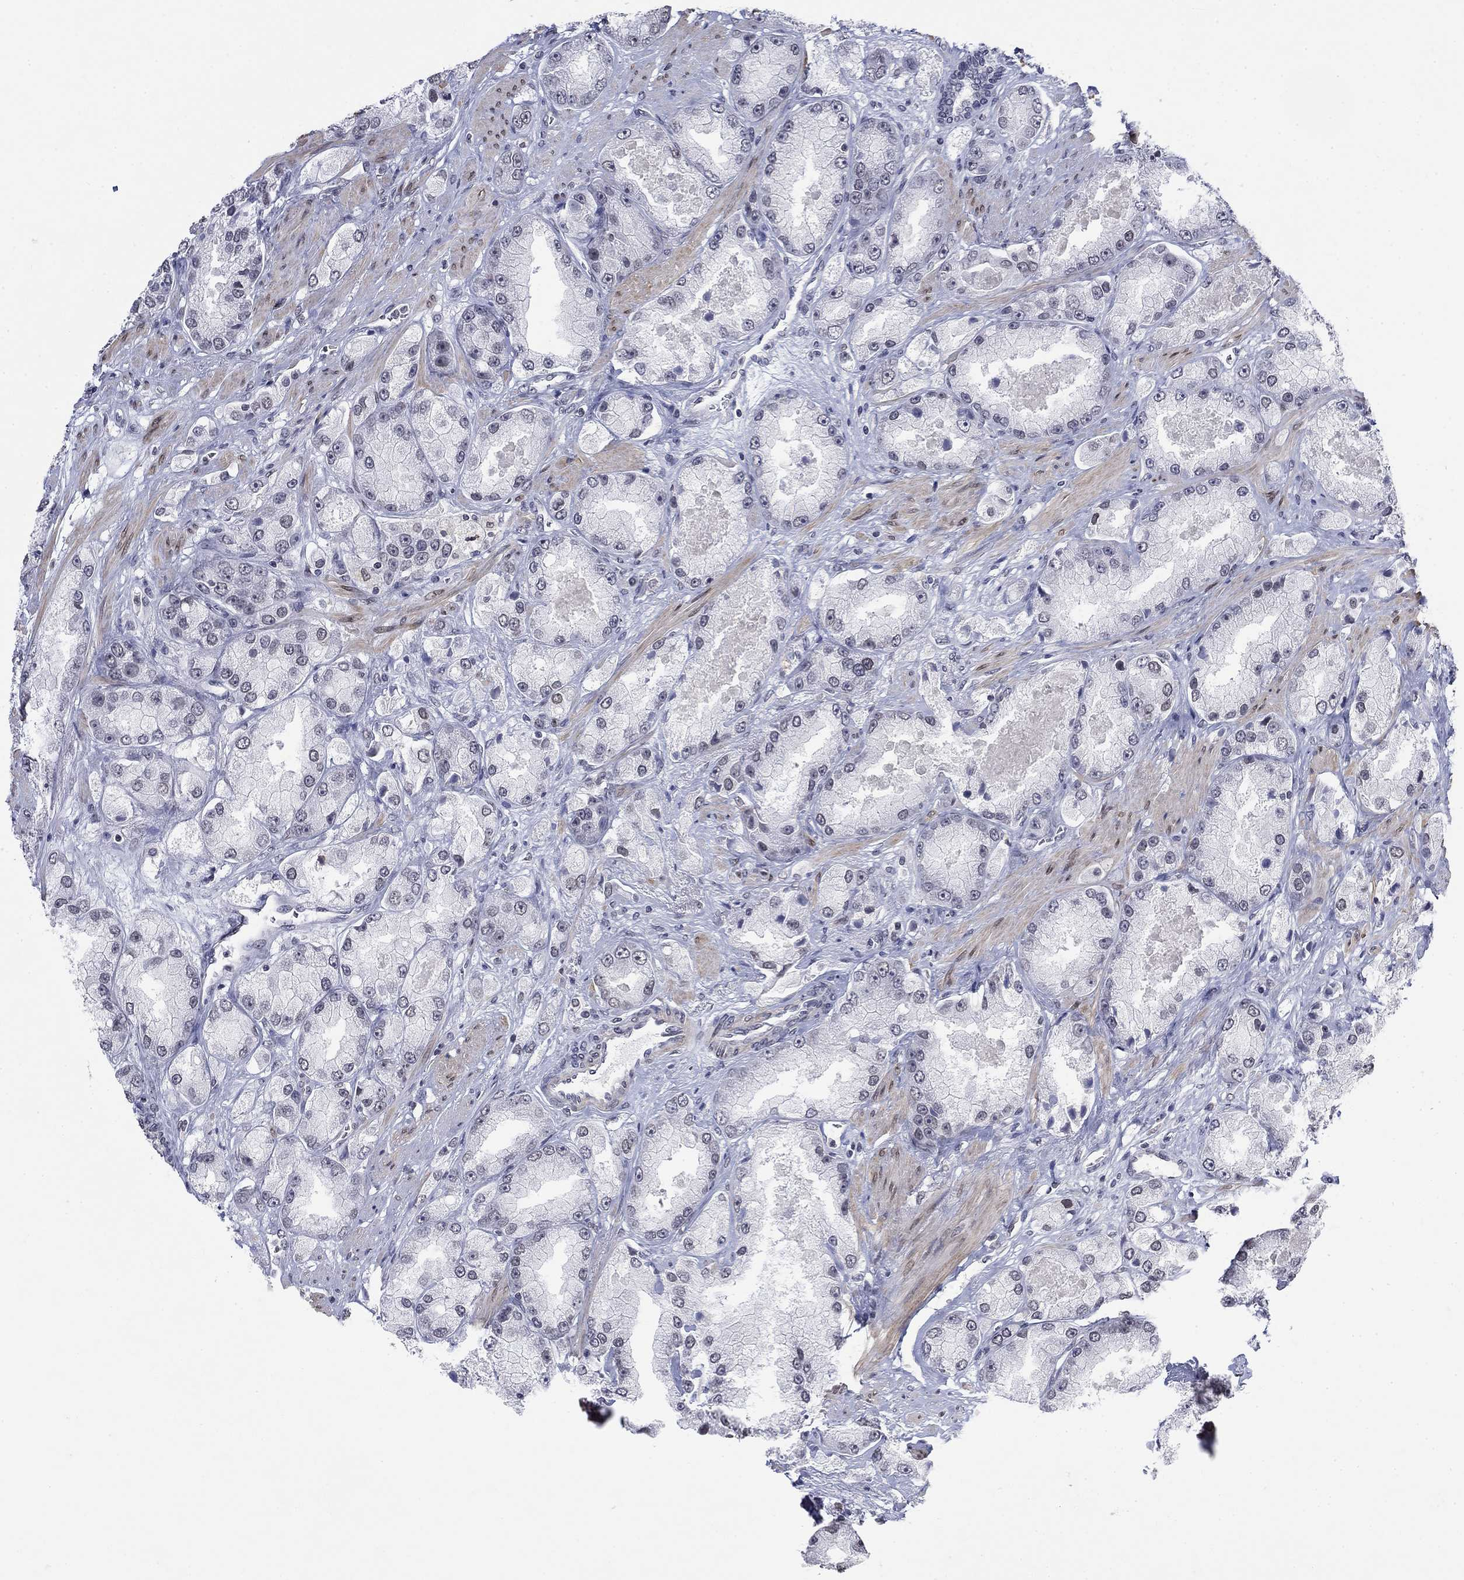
{"staining": {"intensity": "negative", "quantity": "none", "location": "none"}, "tissue": "prostate cancer", "cell_type": "Tumor cells", "image_type": "cancer", "snomed": [{"axis": "morphology", "description": "Adenocarcinoma, NOS"}, {"axis": "topography", "description": "Prostate and seminal vesicle, NOS"}, {"axis": "topography", "description": "Prostate"}], "caption": "Immunohistochemical staining of adenocarcinoma (prostate) reveals no significant expression in tumor cells.", "gene": "TOR1AIP1", "patient": {"sex": "male", "age": 64}}